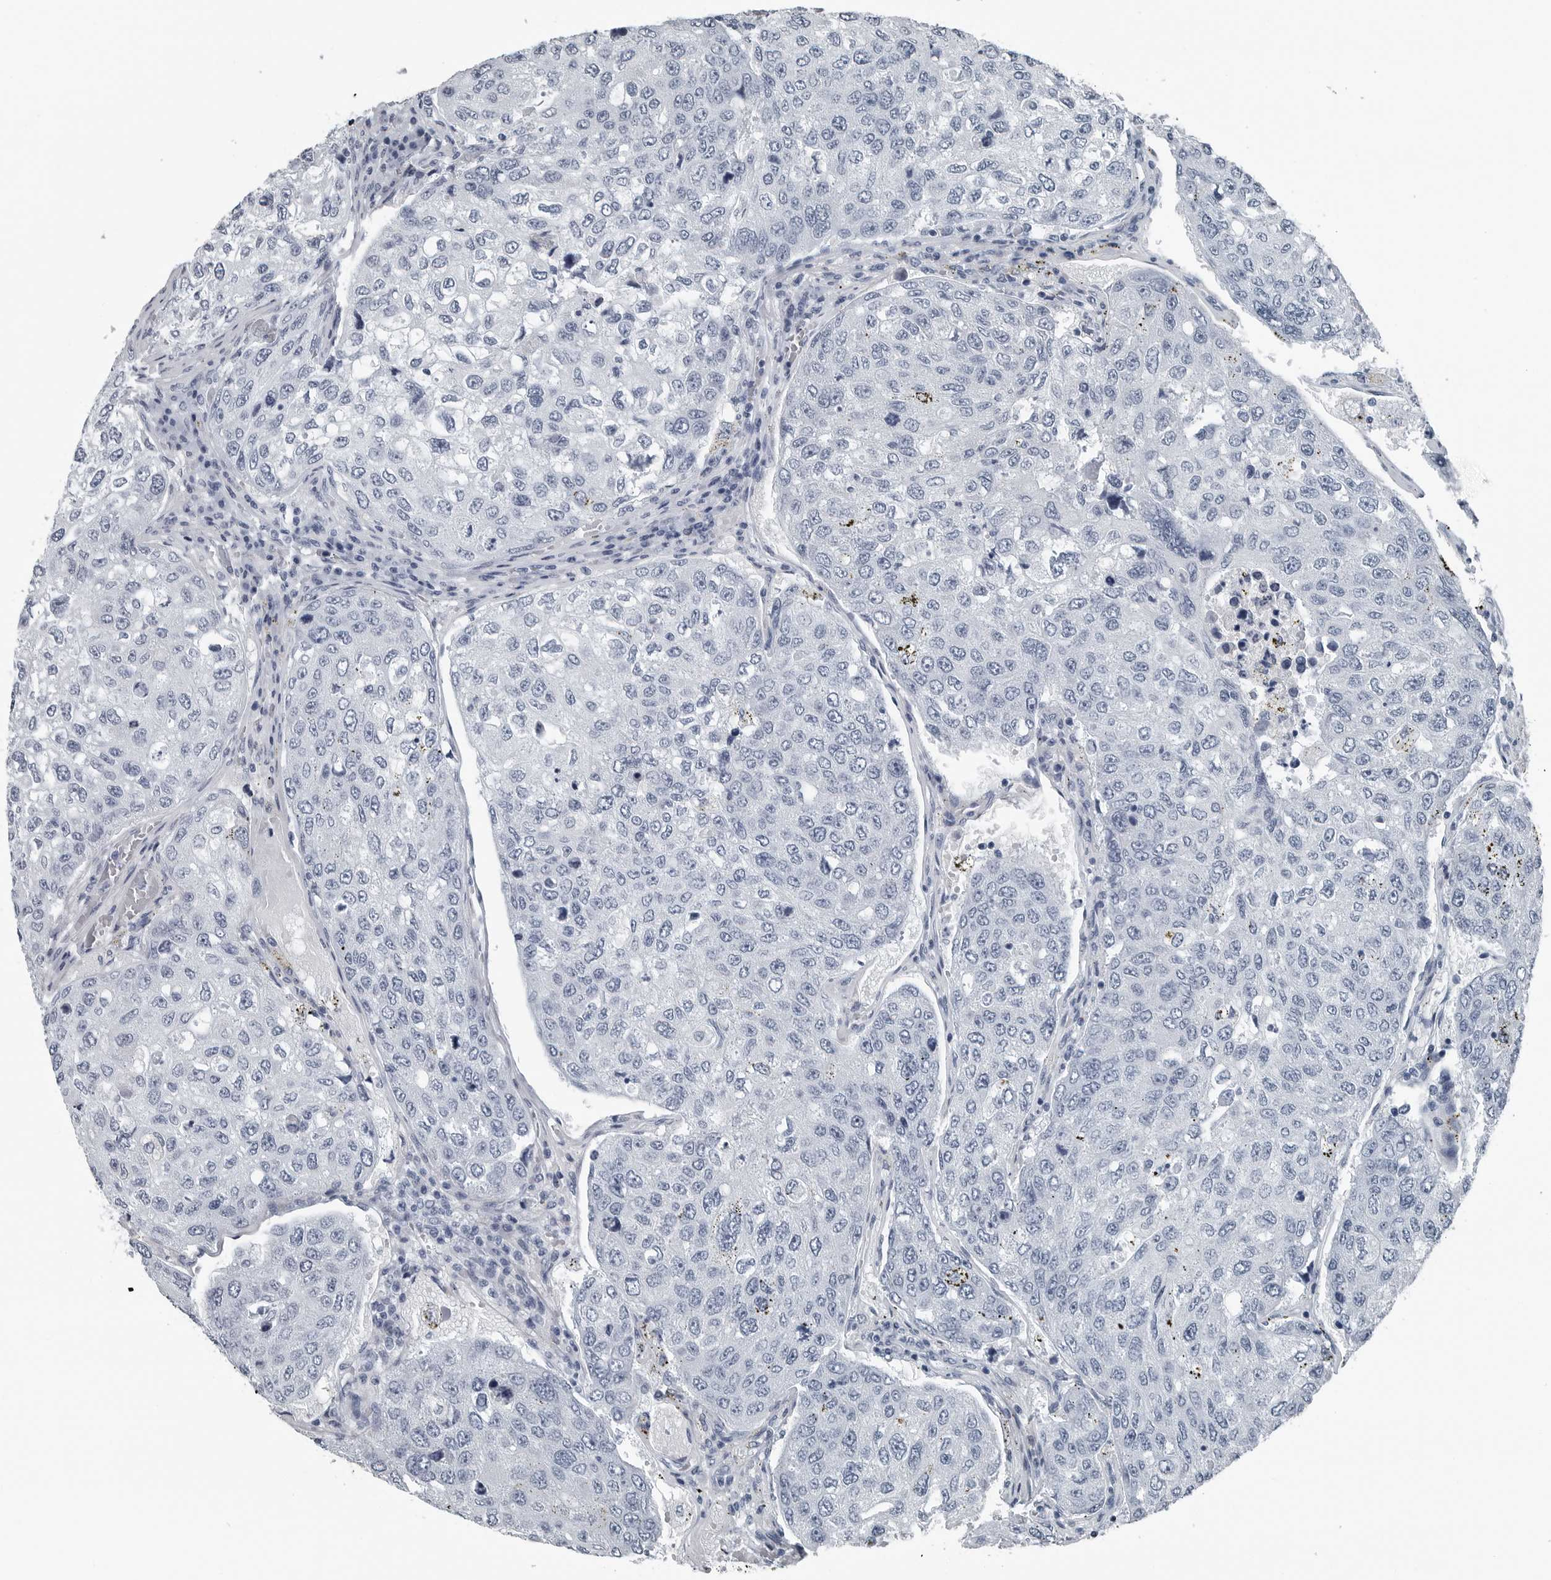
{"staining": {"intensity": "negative", "quantity": "none", "location": "none"}, "tissue": "urothelial cancer", "cell_type": "Tumor cells", "image_type": "cancer", "snomed": [{"axis": "morphology", "description": "Urothelial carcinoma, High grade"}, {"axis": "topography", "description": "Lymph node"}, {"axis": "topography", "description": "Urinary bladder"}], "caption": "A micrograph of high-grade urothelial carcinoma stained for a protein exhibits no brown staining in tumor cells.", "gene": "SPINK1", "patient": {"sex": "male", "age": 51}}